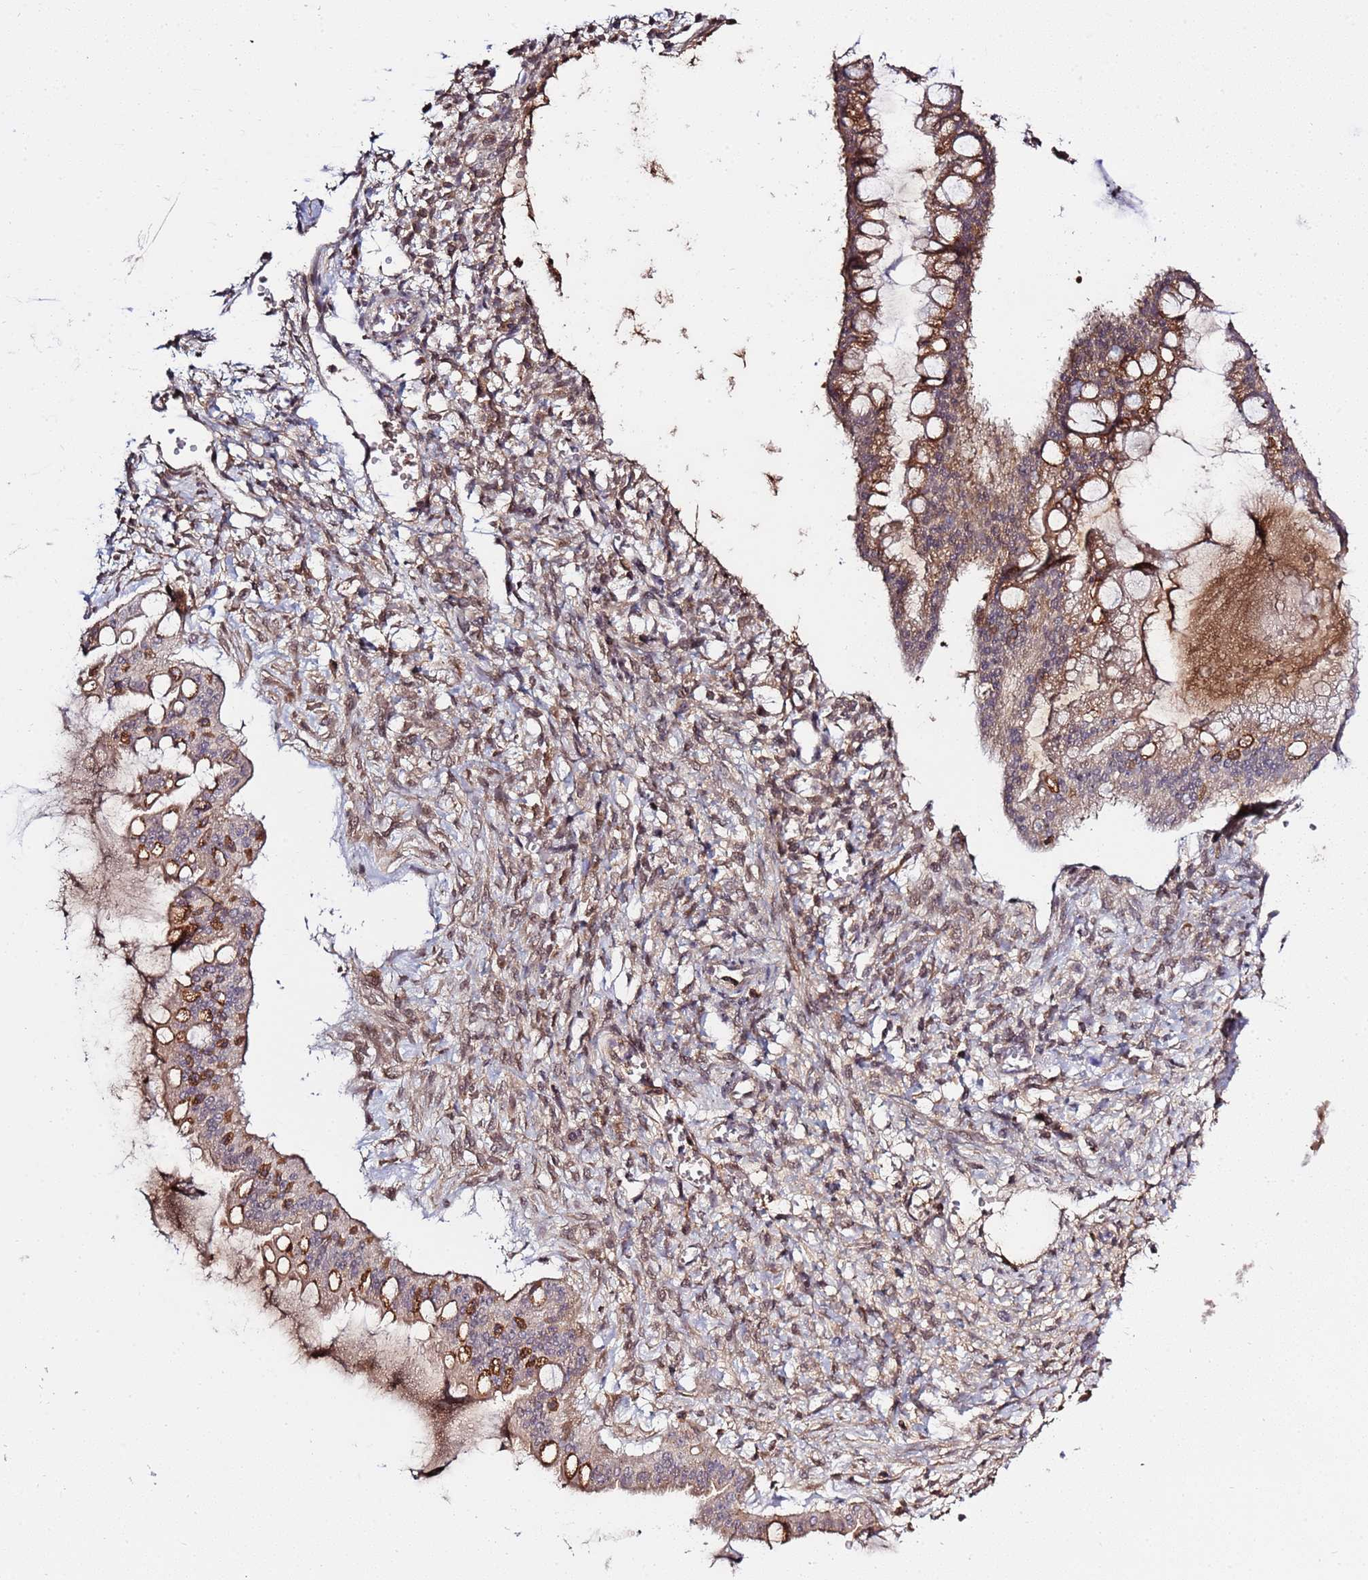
{"staining": {"intensity": "moderate", "quantity": ">75%", "location": "cytoplasmic/membranous"}, "tissue": "ovarian cancer", "cell_type": "Tumor cells", "image_type": "cancer", "snomed": [{"axis": "morphology", "description": "Cystadenocarcinoma, mucinous, NOS"}, {"axis": "topography", "description": "Ovary"}], "caption": "The histopathology image shows a brown stain indicating the presence of a protein in the cytoplasmic/membranous of tumor cells in ovarian cancer (mucinous cystadenocarcinoma).", "gene": "ZNF624", "patient": {"sex": "female", "age": 73}}